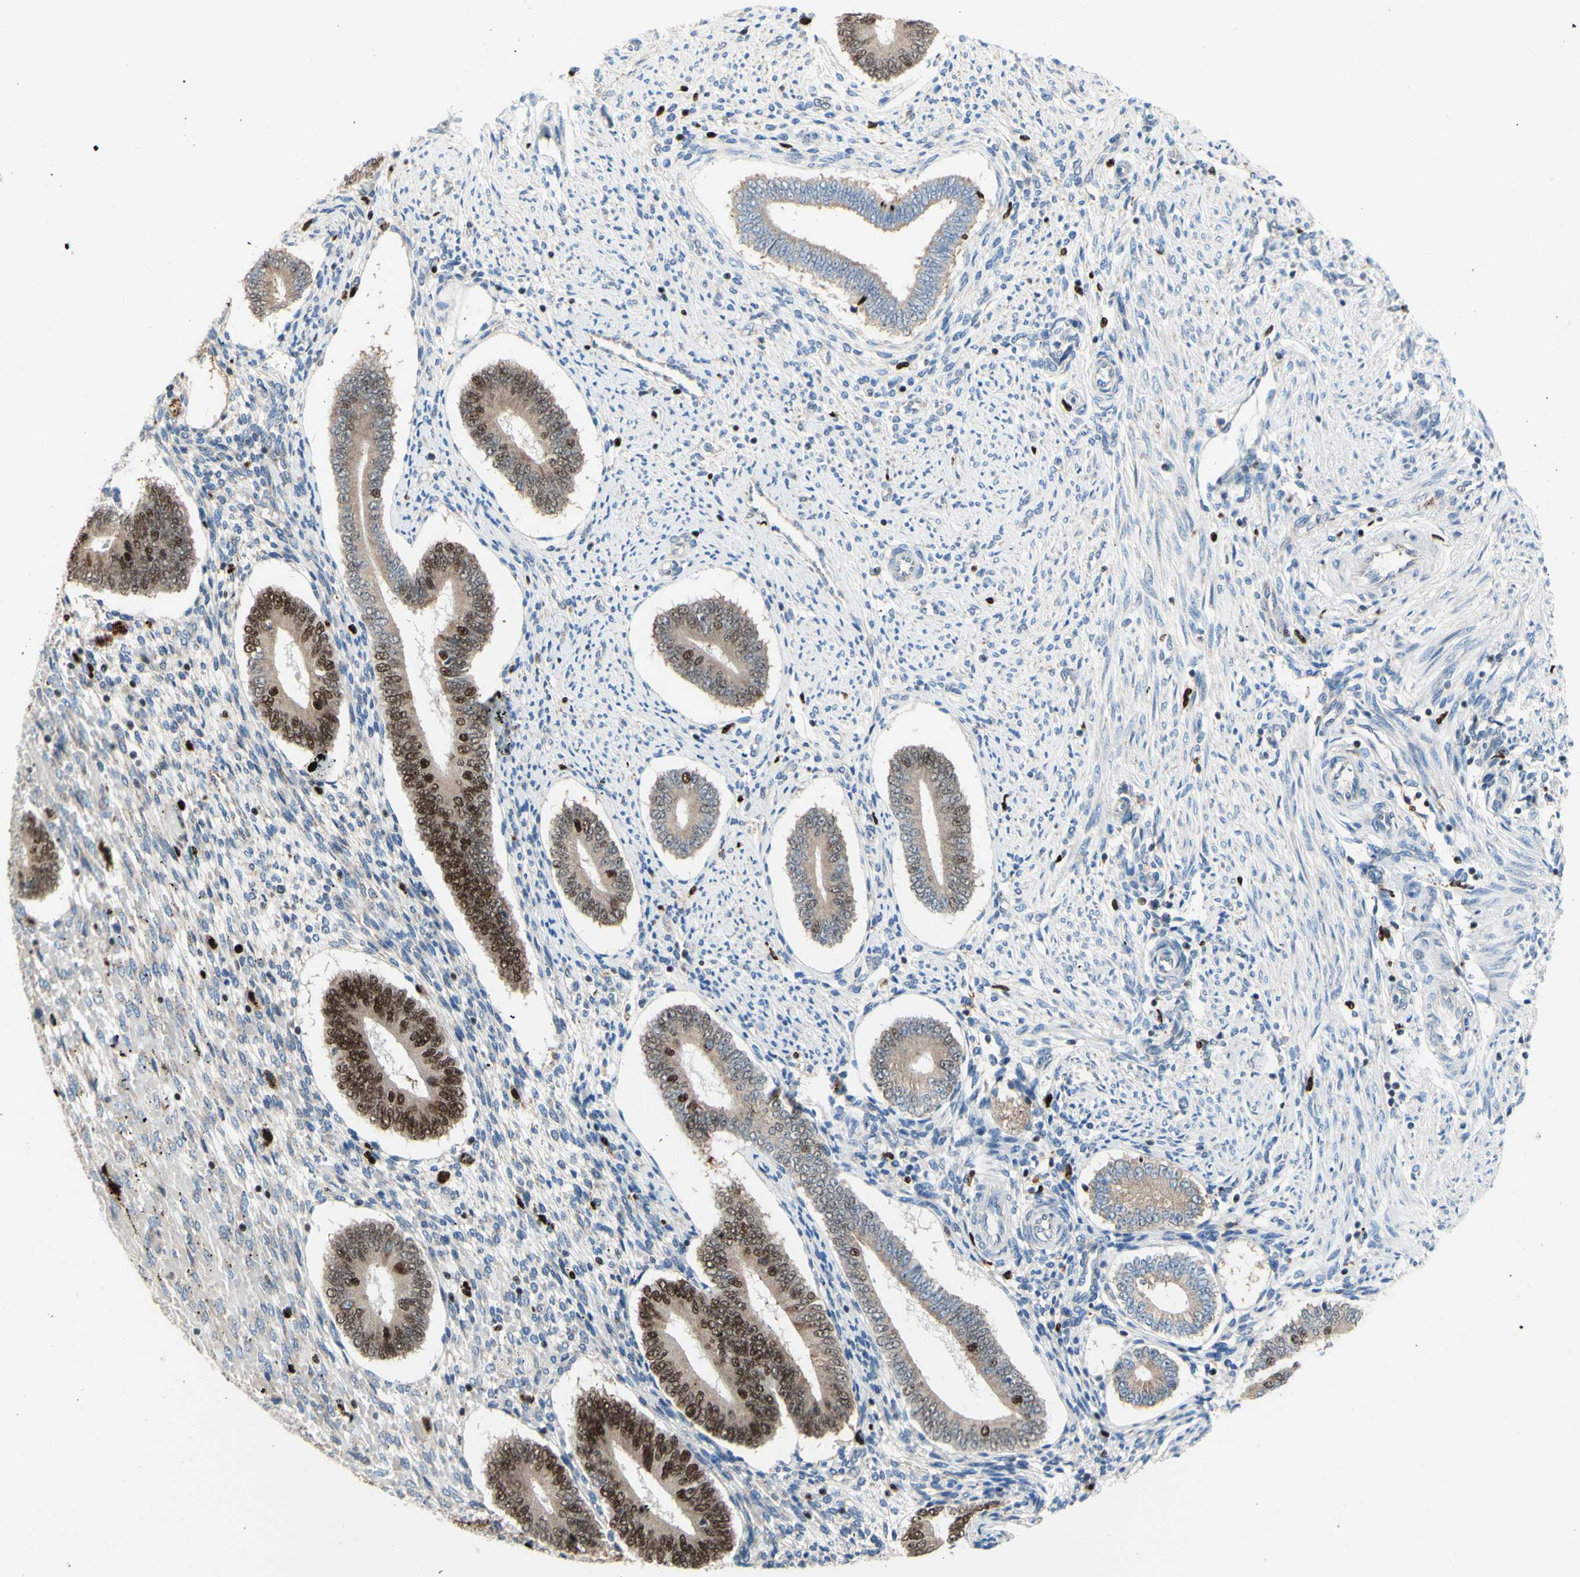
{"staining": {"intensity": "negative", "quantity": "none", "location": "none"}, "tissue": "endometrium", "cell_type": "Cells in endometrial stroma", "image_type": "normal", "snomed": [{"axis": "morphology", "description": "Normal tissue, NOS"}, {"axis": "topography", "description": "Endometrium"}], "caption": "Immunohistochemical staining of normal endometrium shows no significant staining in cells in endometrial stroma.", "gene": "EED", "patient": {"sex": "female", "age": 42}}